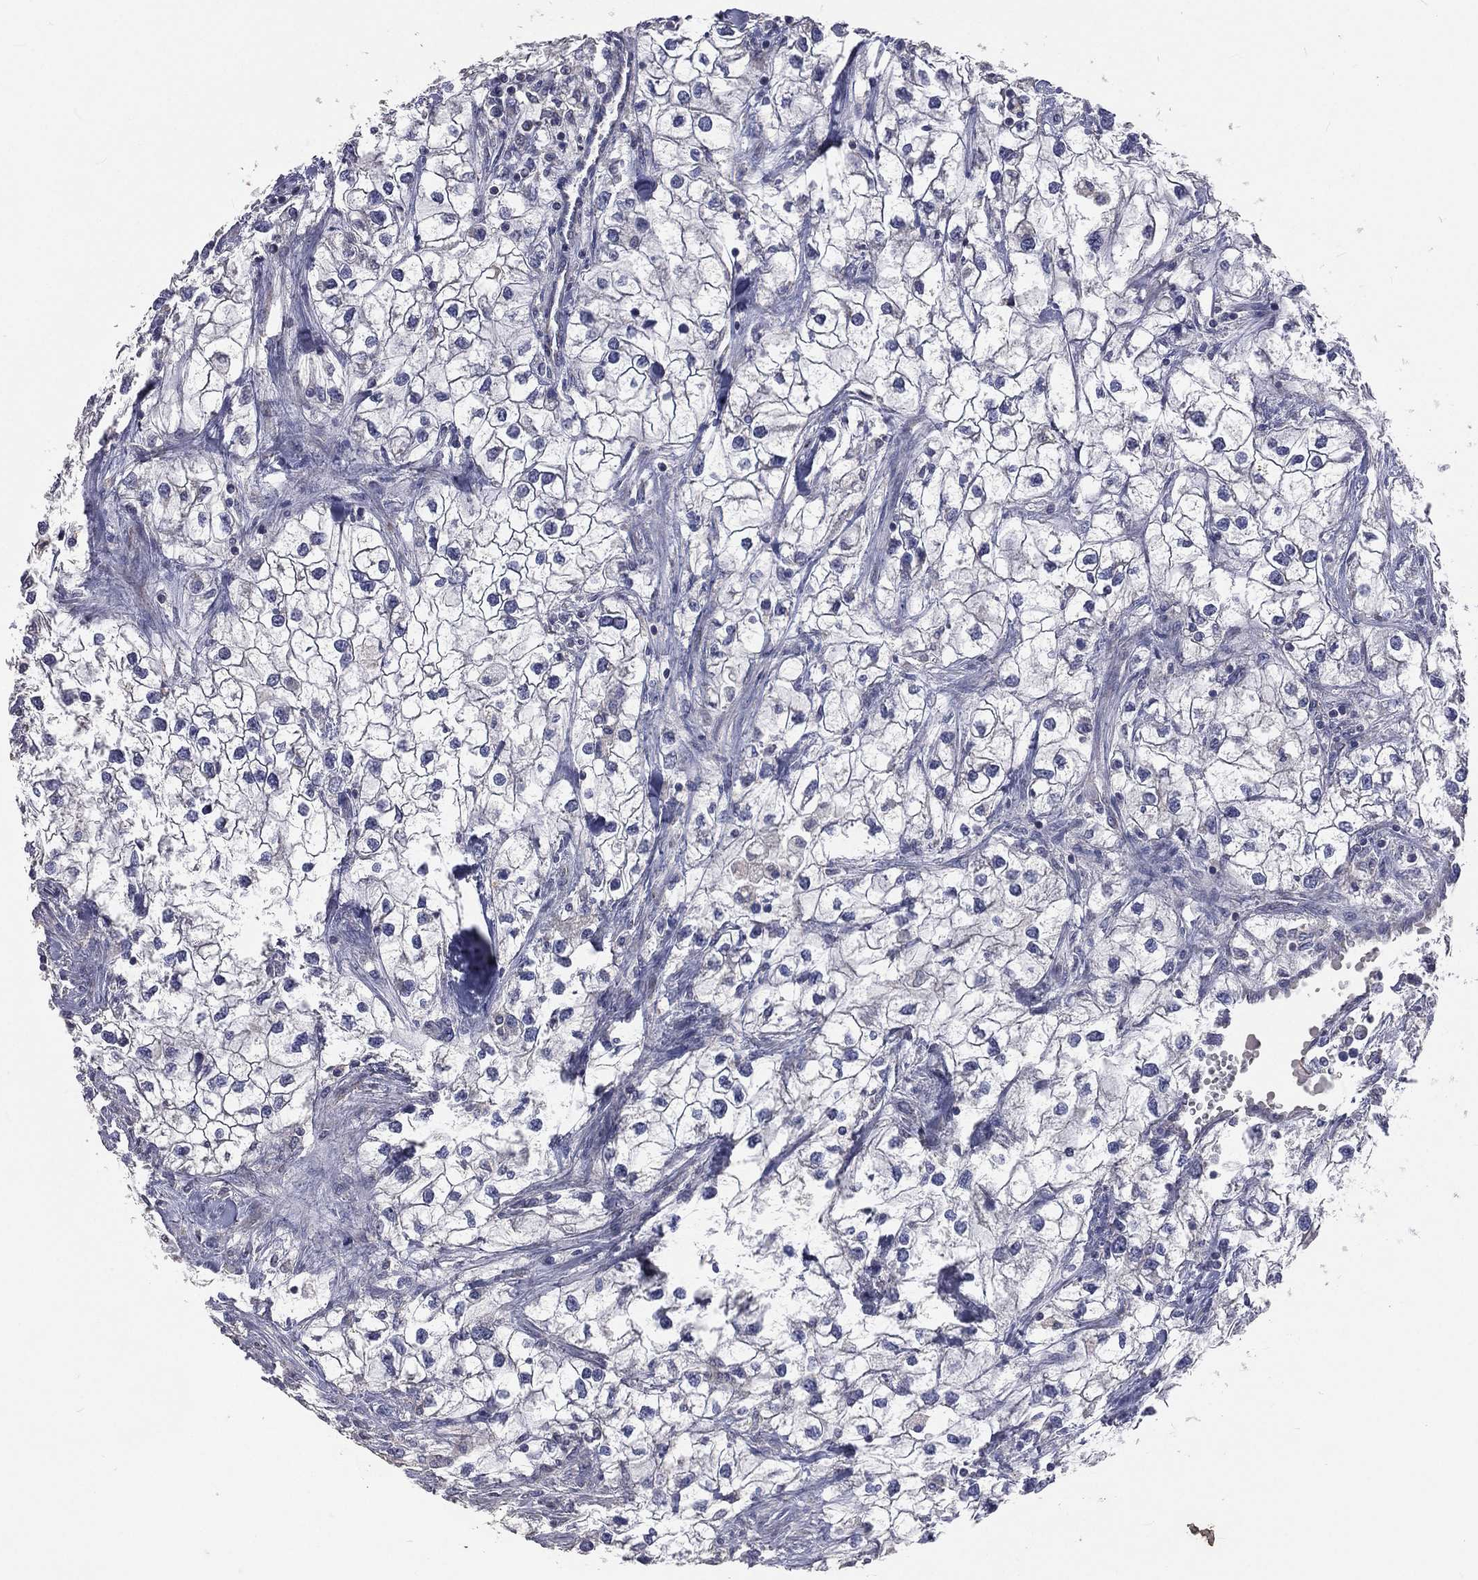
{"staining": {"intensity": "negative", "quantity": "none", "location": "none"}, "tissue": "renal cancer", "cell_type": "Tumor cells", "image_type": "cancer", "snomed": [{"axis": "morphology", "description": "Adenocarcinoma, NOS"}, {"axis": "topography", "description": "Kidney"}], "caption": "Immunohistochemistry photomicrograph of renal adenocarcinoma stained for a protein (brown), which shows no expression in tumor cells.", "gene": "CROCC", "patient": {"sex": "male", "age": 59}}